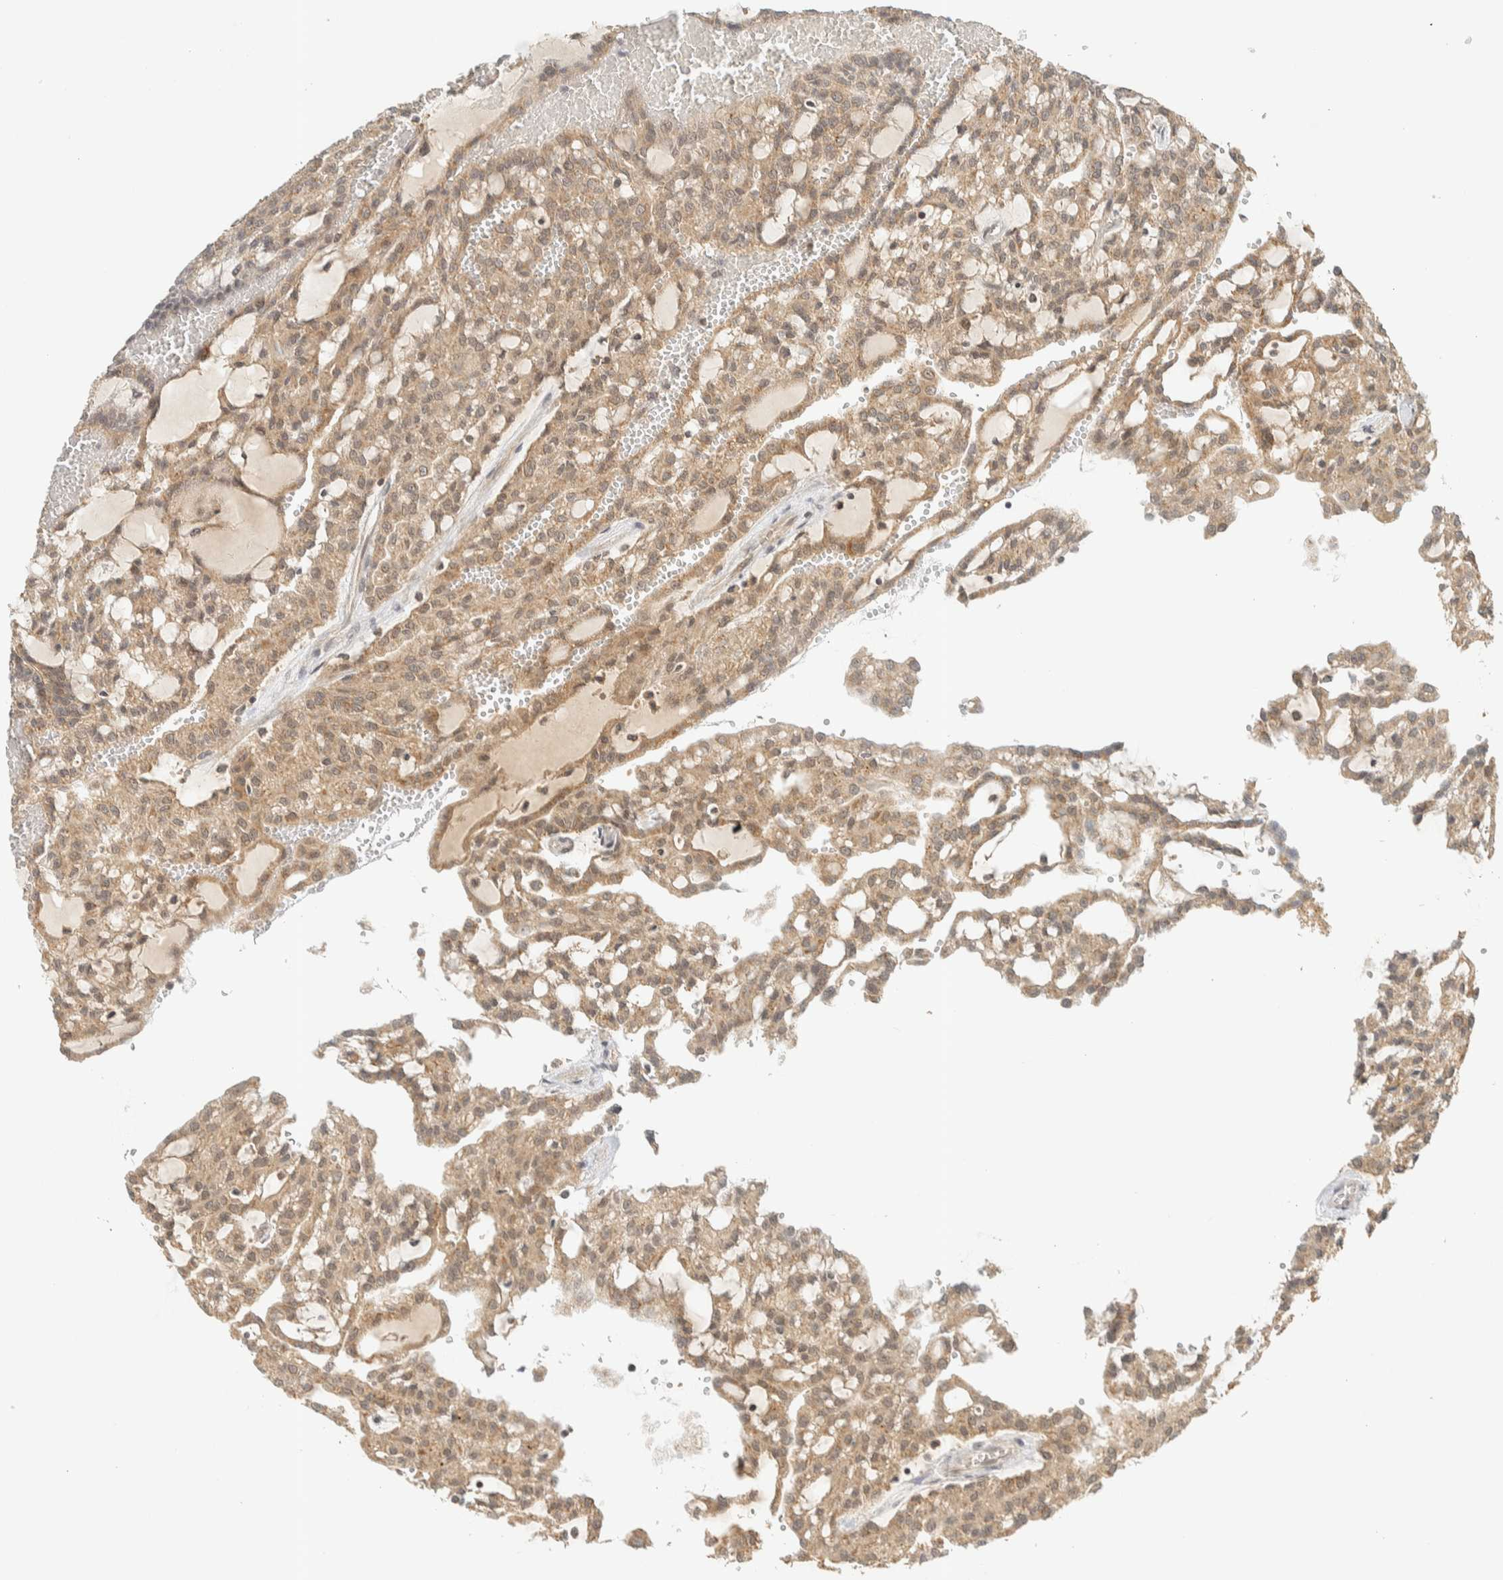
{"staining": {"intensity": "moderate", "quantity": ">75%", "location": "cytoplasmic/membranous"}, "tissue": "renal cancer", "cell_type": "Tumor cells", "image_type": "cancer", "snomed": [{"axis": "morphology", "description": "Adenocarcinoma, NOS"}, {"axis": "topography", "description": "Kidney"}], "caption": "An immunohistochemistry (IHC) image of neoplastic tissue is shown. Protein staining in brown labels moderate cytoplasmic/membranous positivity in adenocarcinoma (renal) within tumor cells.", "gene": "KIFAP3", "patient": {"sex": "male", "age": 63}}